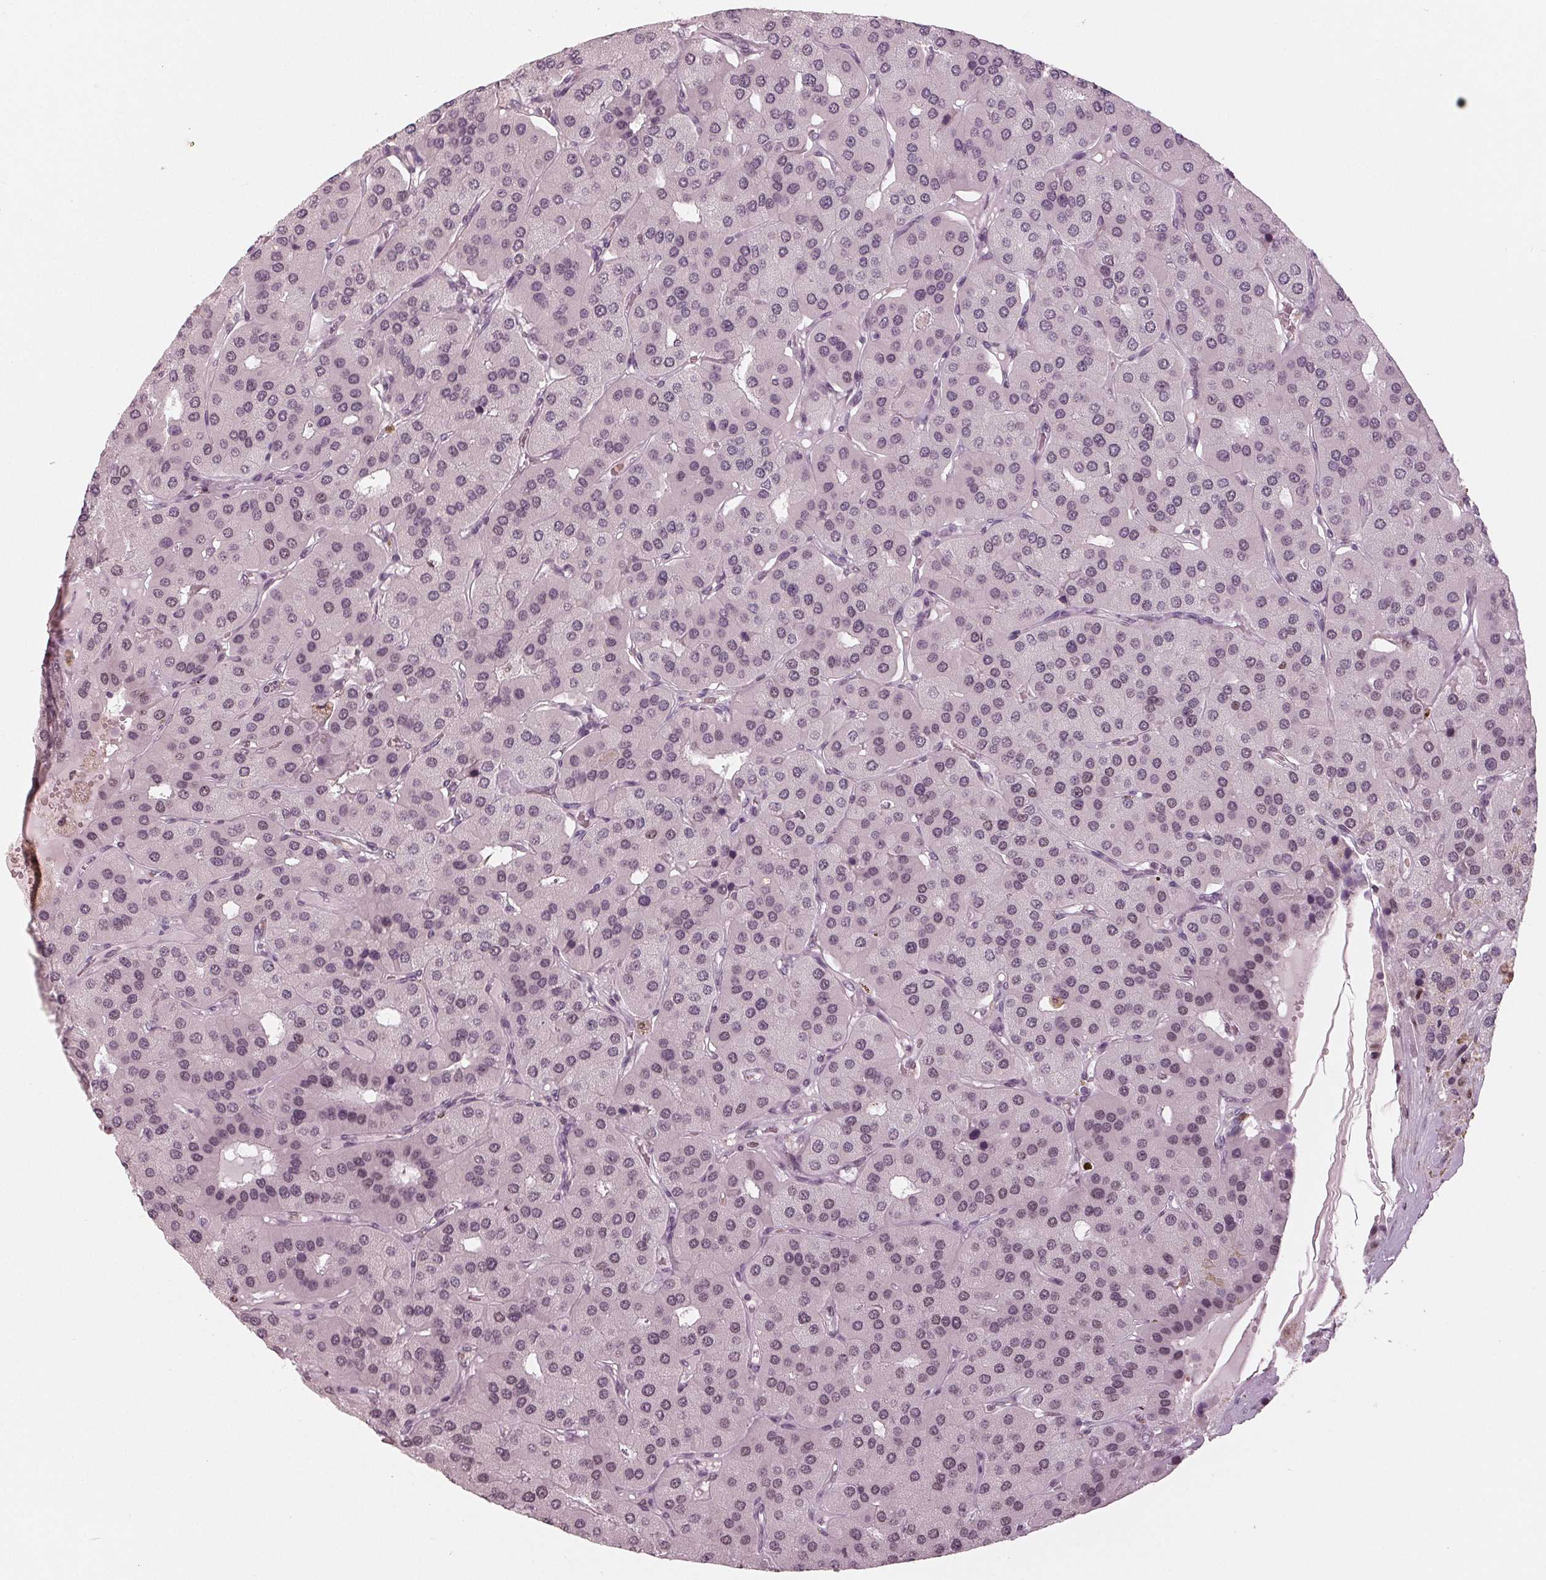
{"staining": {"intensity": "negative", "quantity": "none", "location": "none"}, "tissue": "parathyroid gland", "cell_type": "Glandular cells", "image_type": "normal", "snomed": [{"axis": "morphology", "description": "Normal tissue, NOS"}, {"axis": "morphology", "description": "Adenoma, NOS"}, {"axis": "topography", "description": "Parathyroid gland"}], "caption": "Photomicrograph shows no protein expression in glandular cells of unremarkable parathyroid gland. (Immunohistochemistry (ihc), brightfield microscopy, high magnification).", "gene": "DNMT3L", "patient": {"sex": "female", "age": 86}}